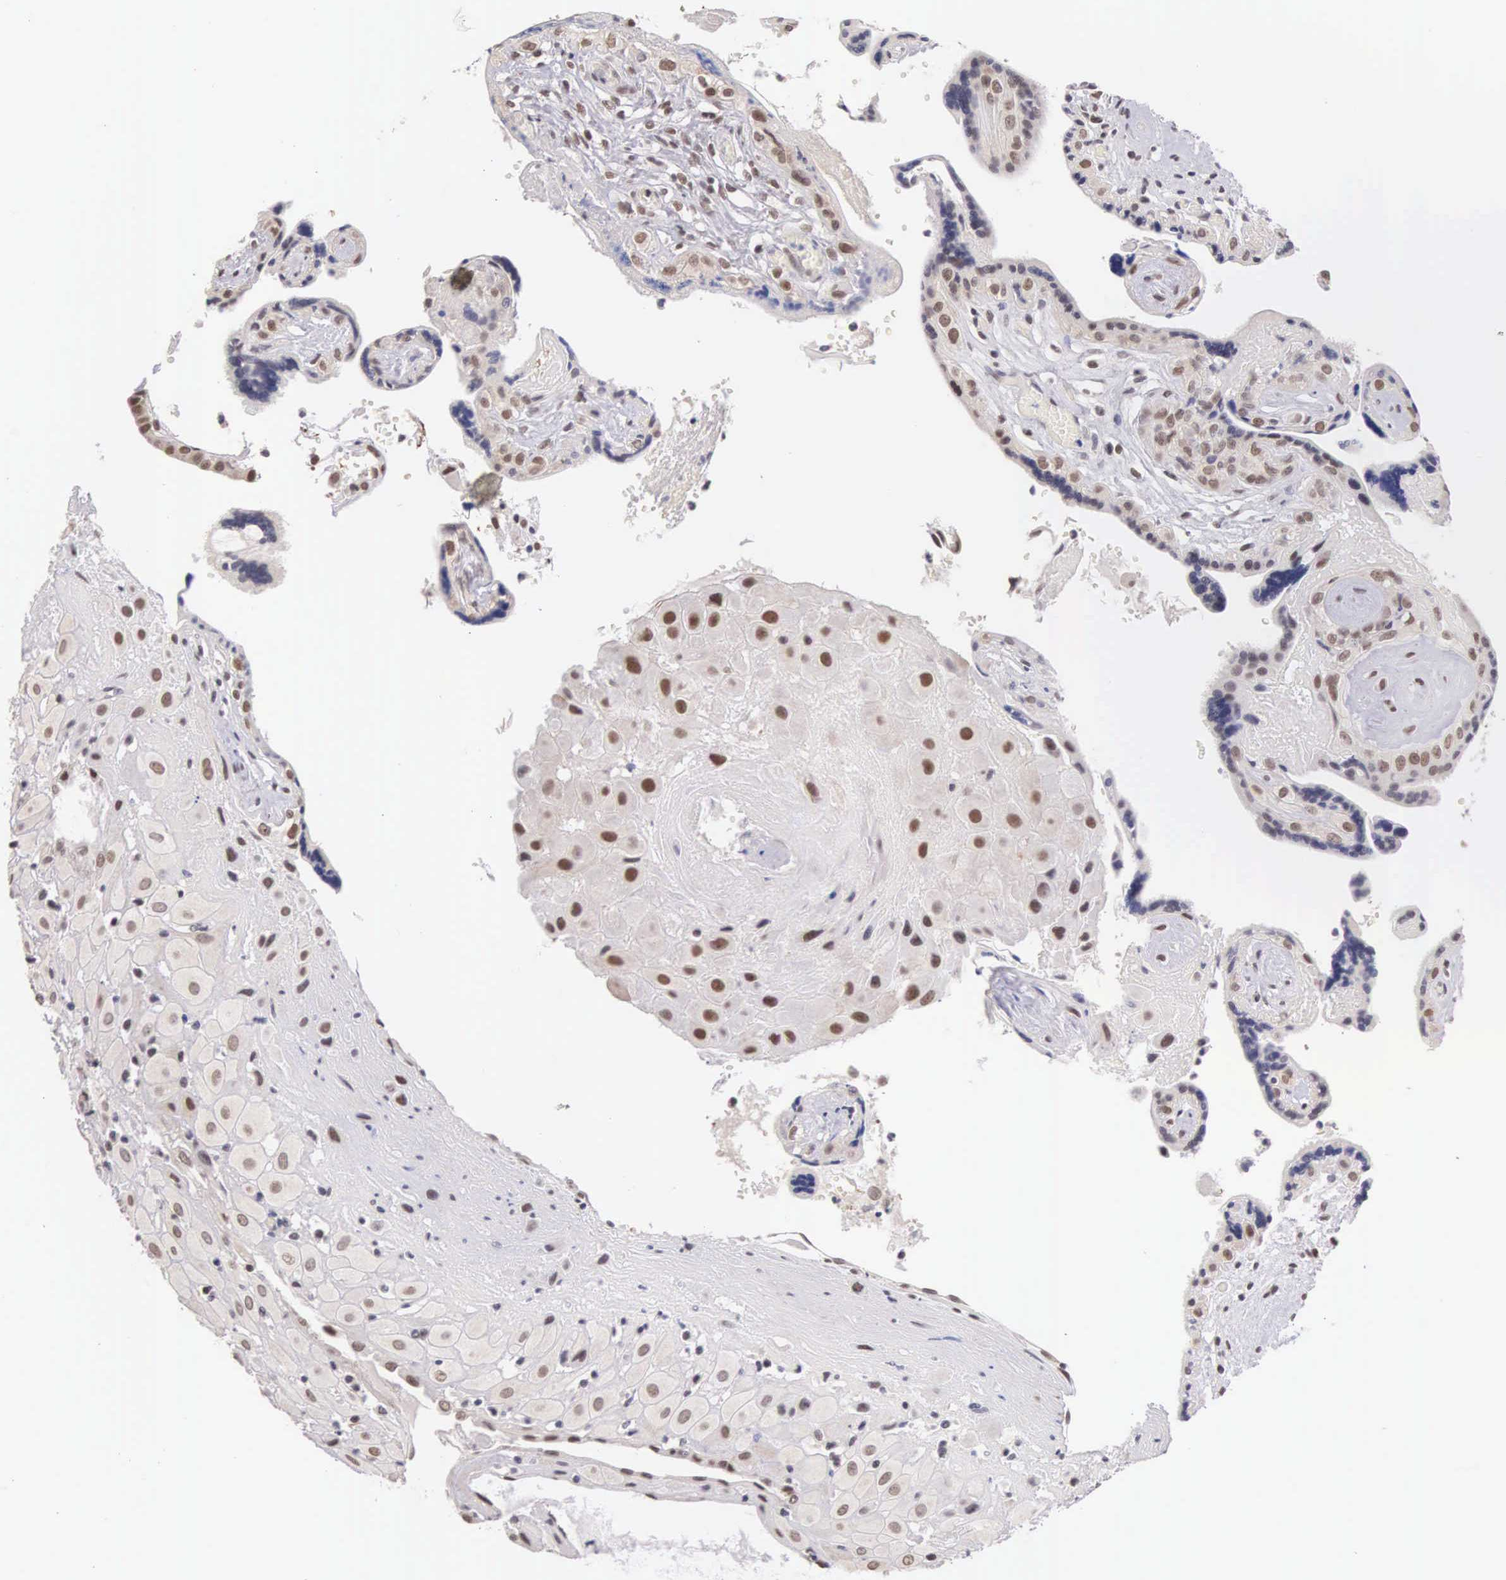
{"staining": {"intensity": "moderate", "quantity": "25%-75%", "location": "nuclear"}, "tissue": "placenta", "cell_type": "Decidual cells", "image_type": "normal", "snomed": [{"axis": "morphology", "description": "Normal tissue, NOS"}, {"axis": "topography", "description": "Placenta"}], "caption": "High-power microscopy captured an IHC micrograph of unremarkable placenta, revealing moderate nuclear staining in about 25%-75% of decidual cells.", "gene": "HMGXB4", "patient": {"sex": "female", "age": 24}}